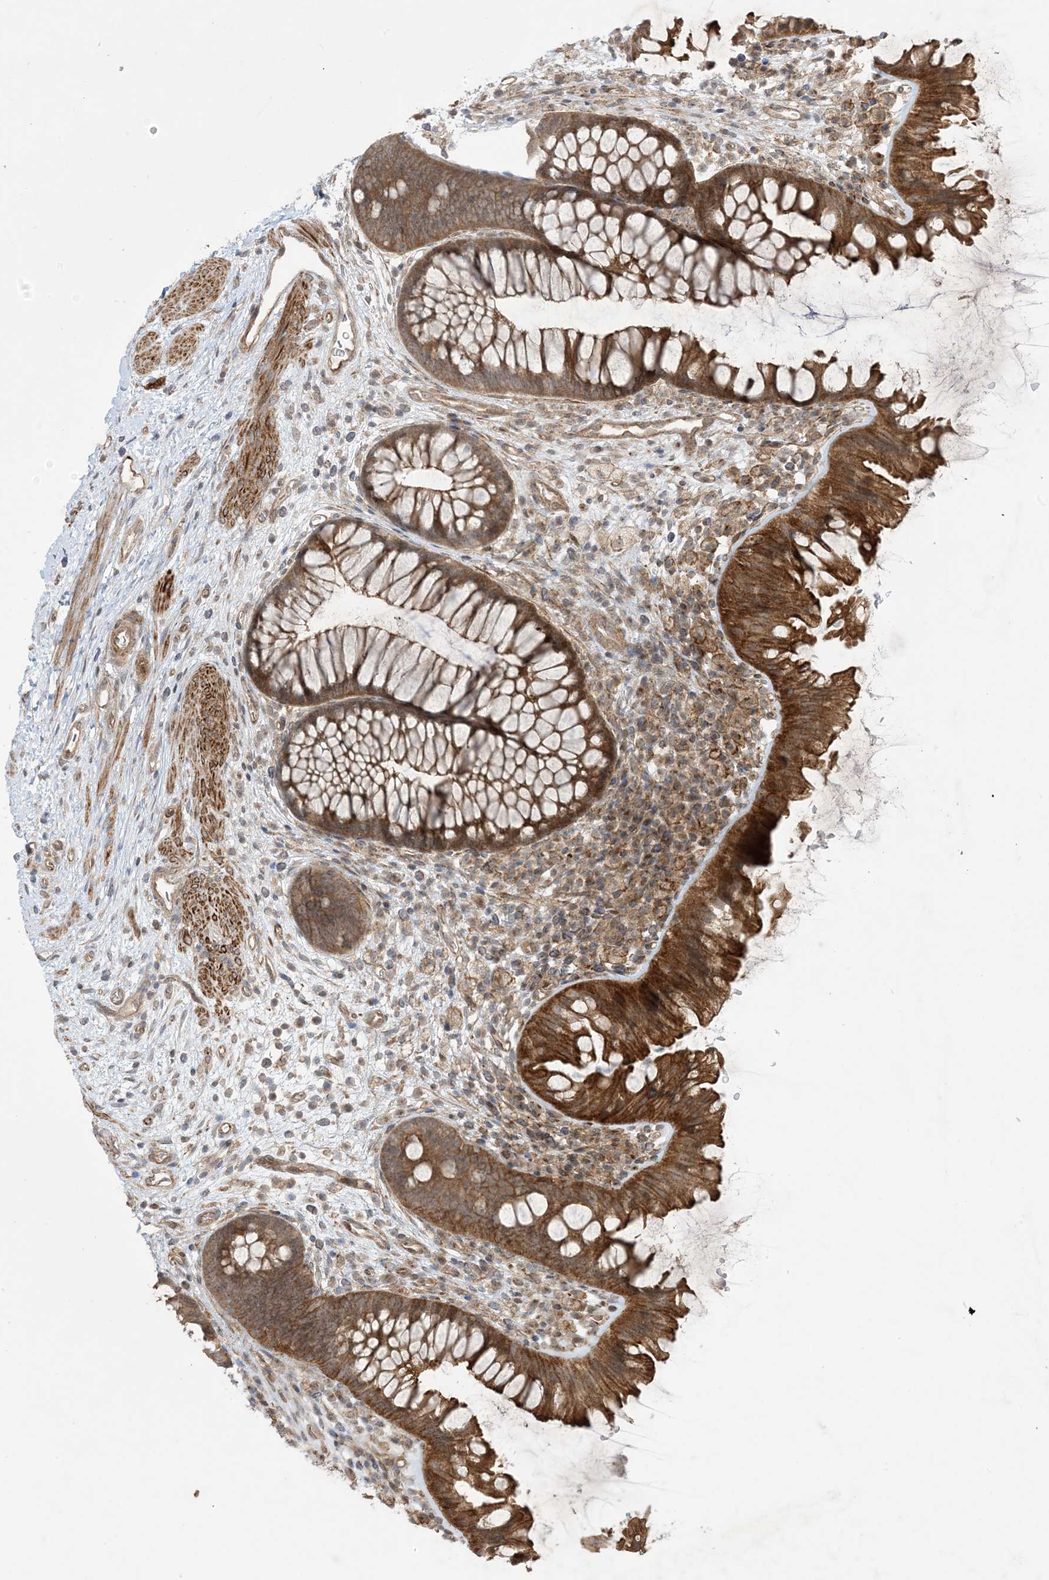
{"staining": {"intensity": "moderate", "quantity": ">75%", "location": "cytoplasmic/membranous"}, "tissue": "colon", "cell_type": "Endothelial cells", "image_type": "normal", "snomed": [{"axis": "morphology", "description": "Normal tissue, NOS"}, {"axis": "topography", "description": "Colon"}], "caption": "Endothelial cells display moderate cytoplasmic/membranous staining in about >75% of cells in normal colon. Using DAB (3,3'-diaminobenzidine) (brown) and hematoxylin (blue) stains, captured at high magnification using brightfield microscopy.", "gene": "SOGA3", "patient": {"sex": "female", "age": 62}}